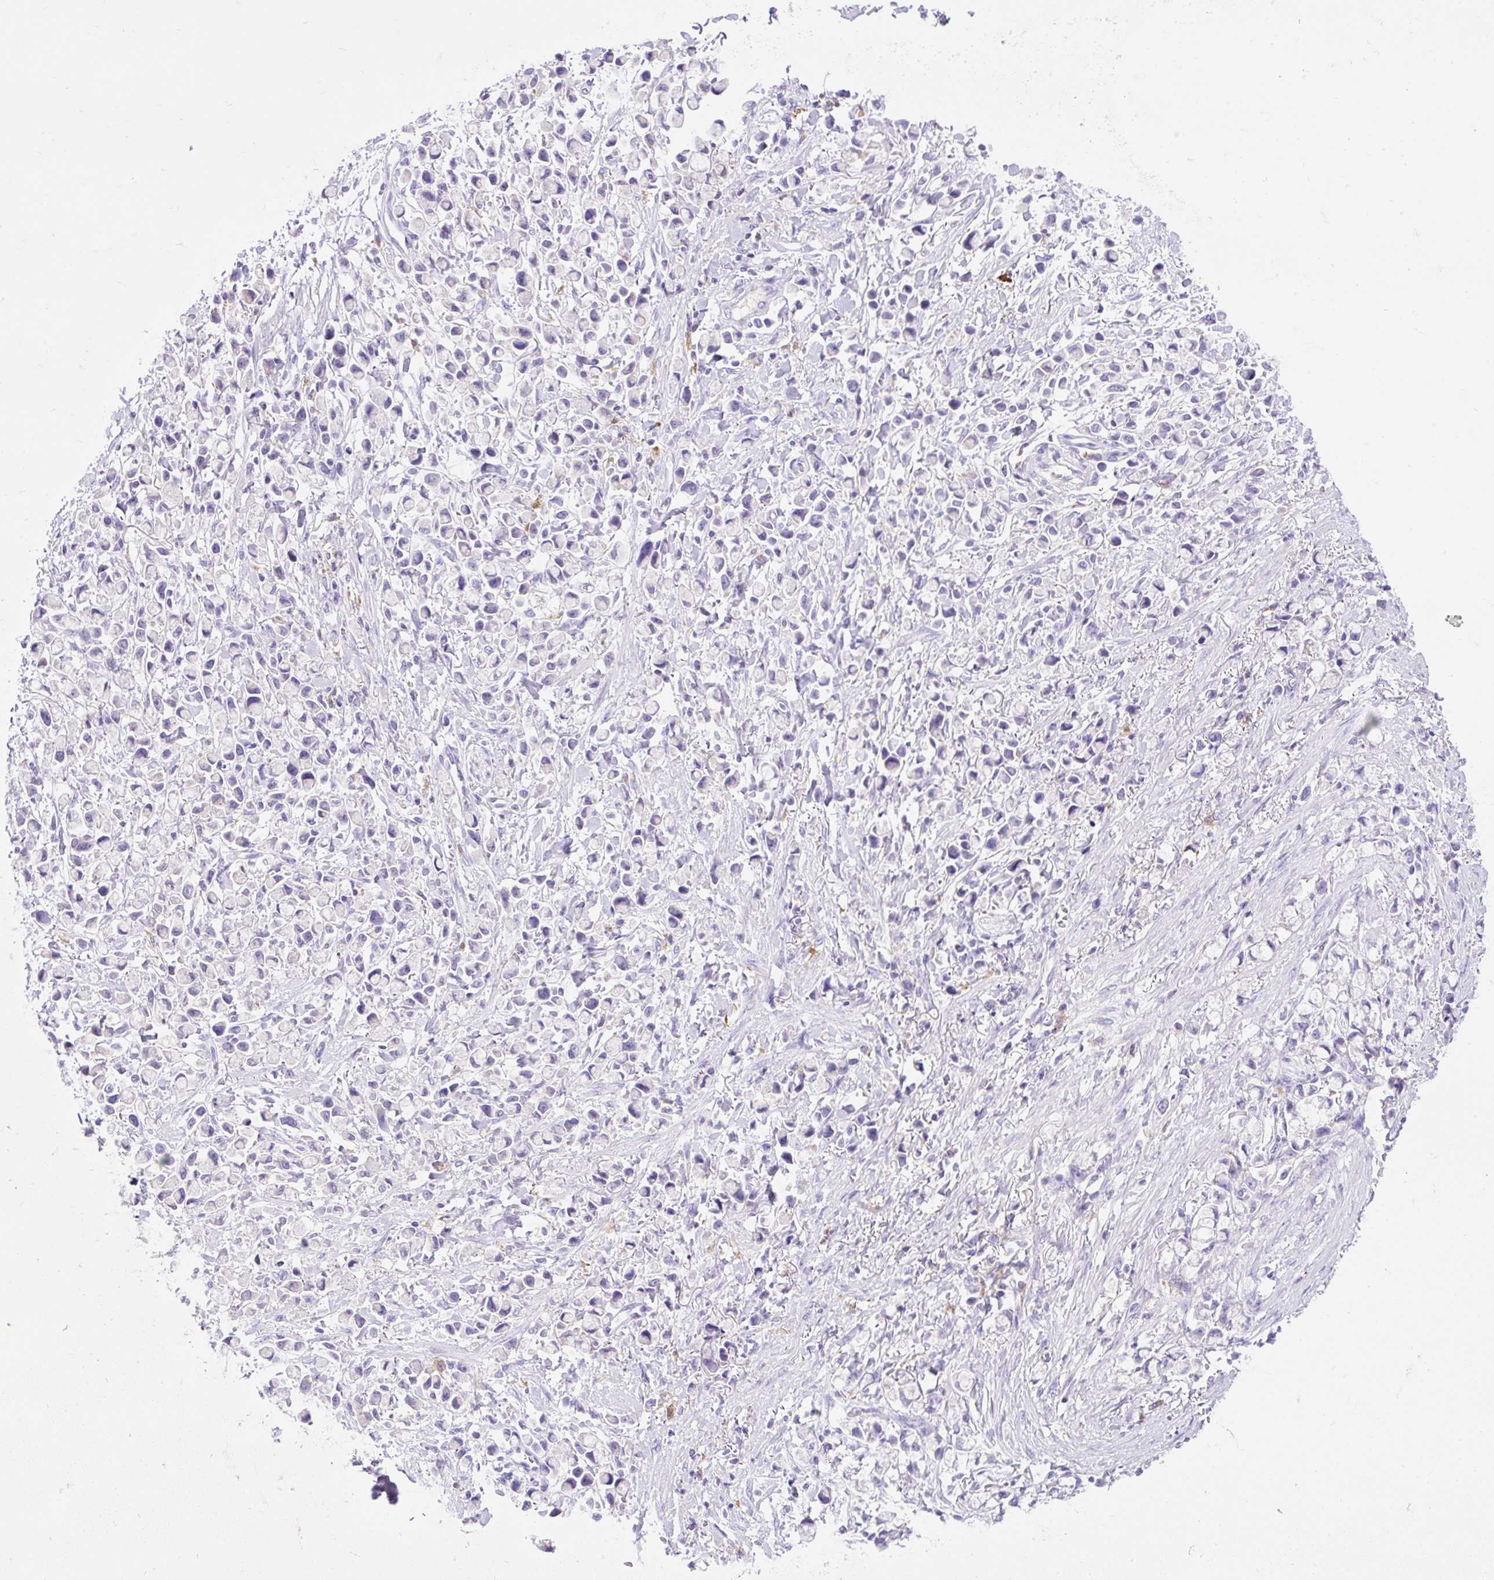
{"staining": {"intensity": "negative", "quantity": "none", "location": "none"}, "tissue": "stomach cancer", "cell_type": "Tumor cells", "image_type": "cancer", "snomed": [{"axis": "morphology", "description": "Adenocarcinoma, NOS"}, {"axis": "topography", "description": "Stomach"}], "caption": "There is no significant expression in tumor cells of stomach adenocarcinoma.", "gene": "HEXB", "patient": {"sex": "female", "age": 81}}